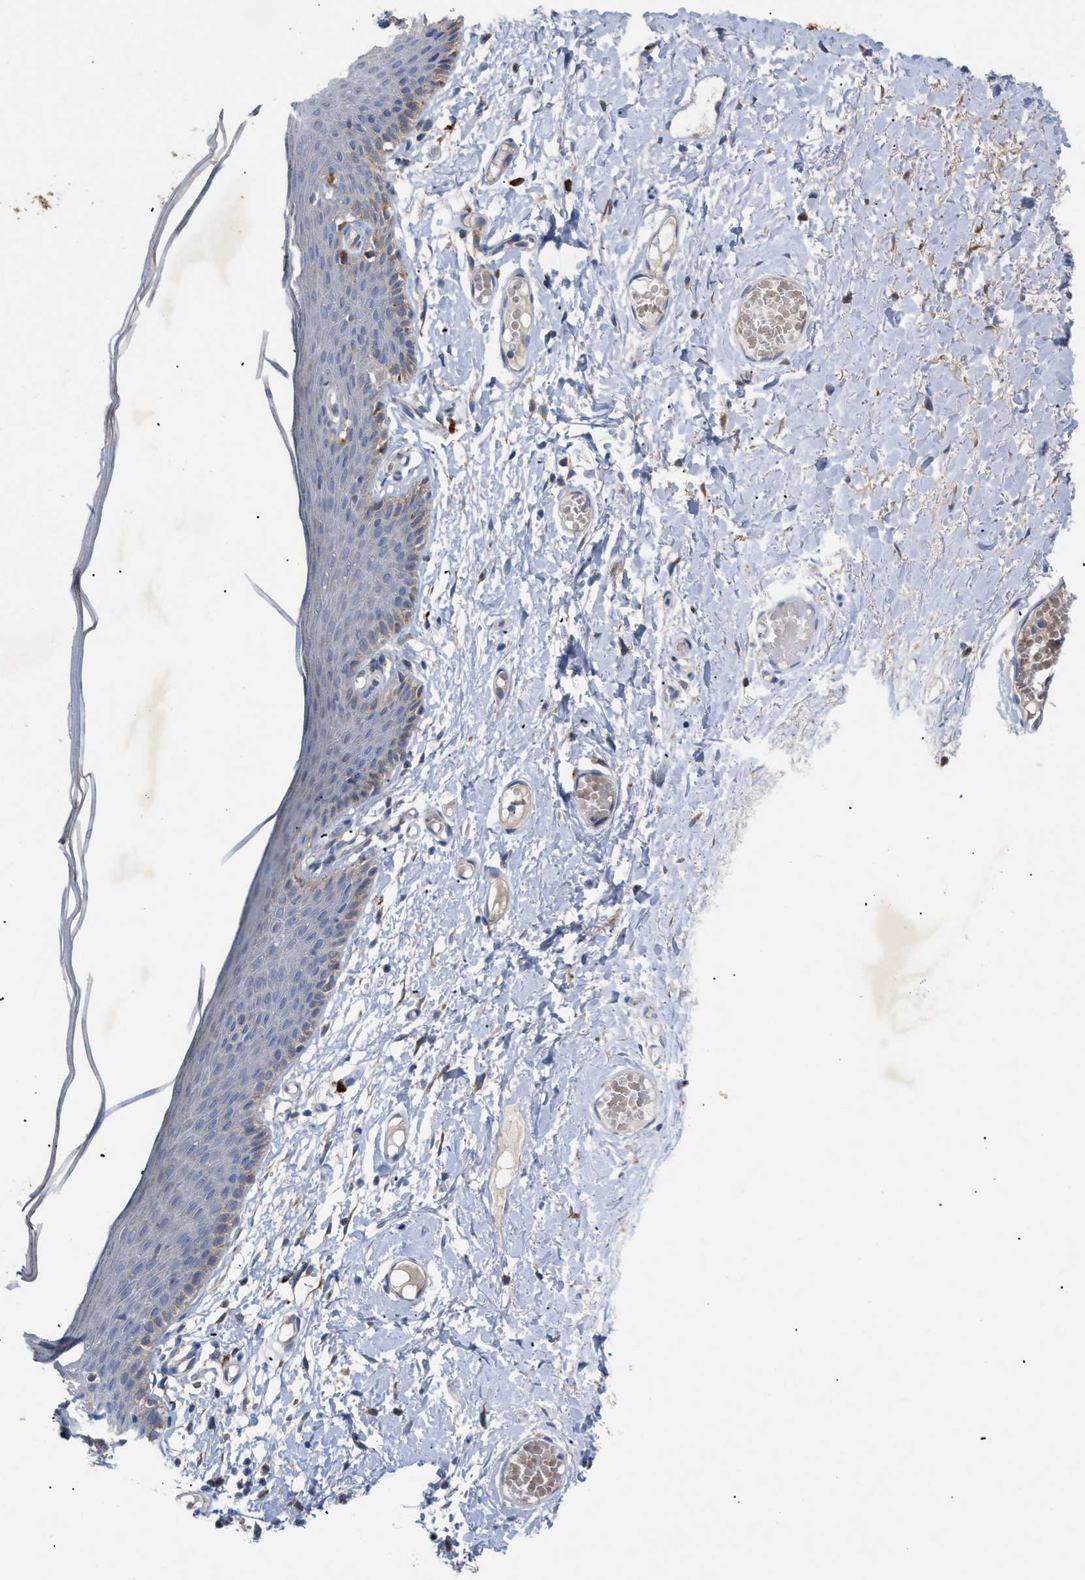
{"staining": {"intensity": "moderate", "quantity": "<25%", "location": "cytoplasmic/membranous"}, "tissue": "skin", "cell_type": "Epidermal cells", "image_type": "normal", "snomed": [{"axis": "morphology", "description": "Normal tissue, NOS"}, {"axis": "topography", "description": "Vulva"}], "caption": "The micrograph shows a brown stain indicating the presence of a protein in the cytoplasmic/membranous of epidermal cells in skin. (DAB = brown stain, brightfield microscopy at high magnification).", "gene": "SLC50A1", "patient": {"sex": "female", "age": 54}}